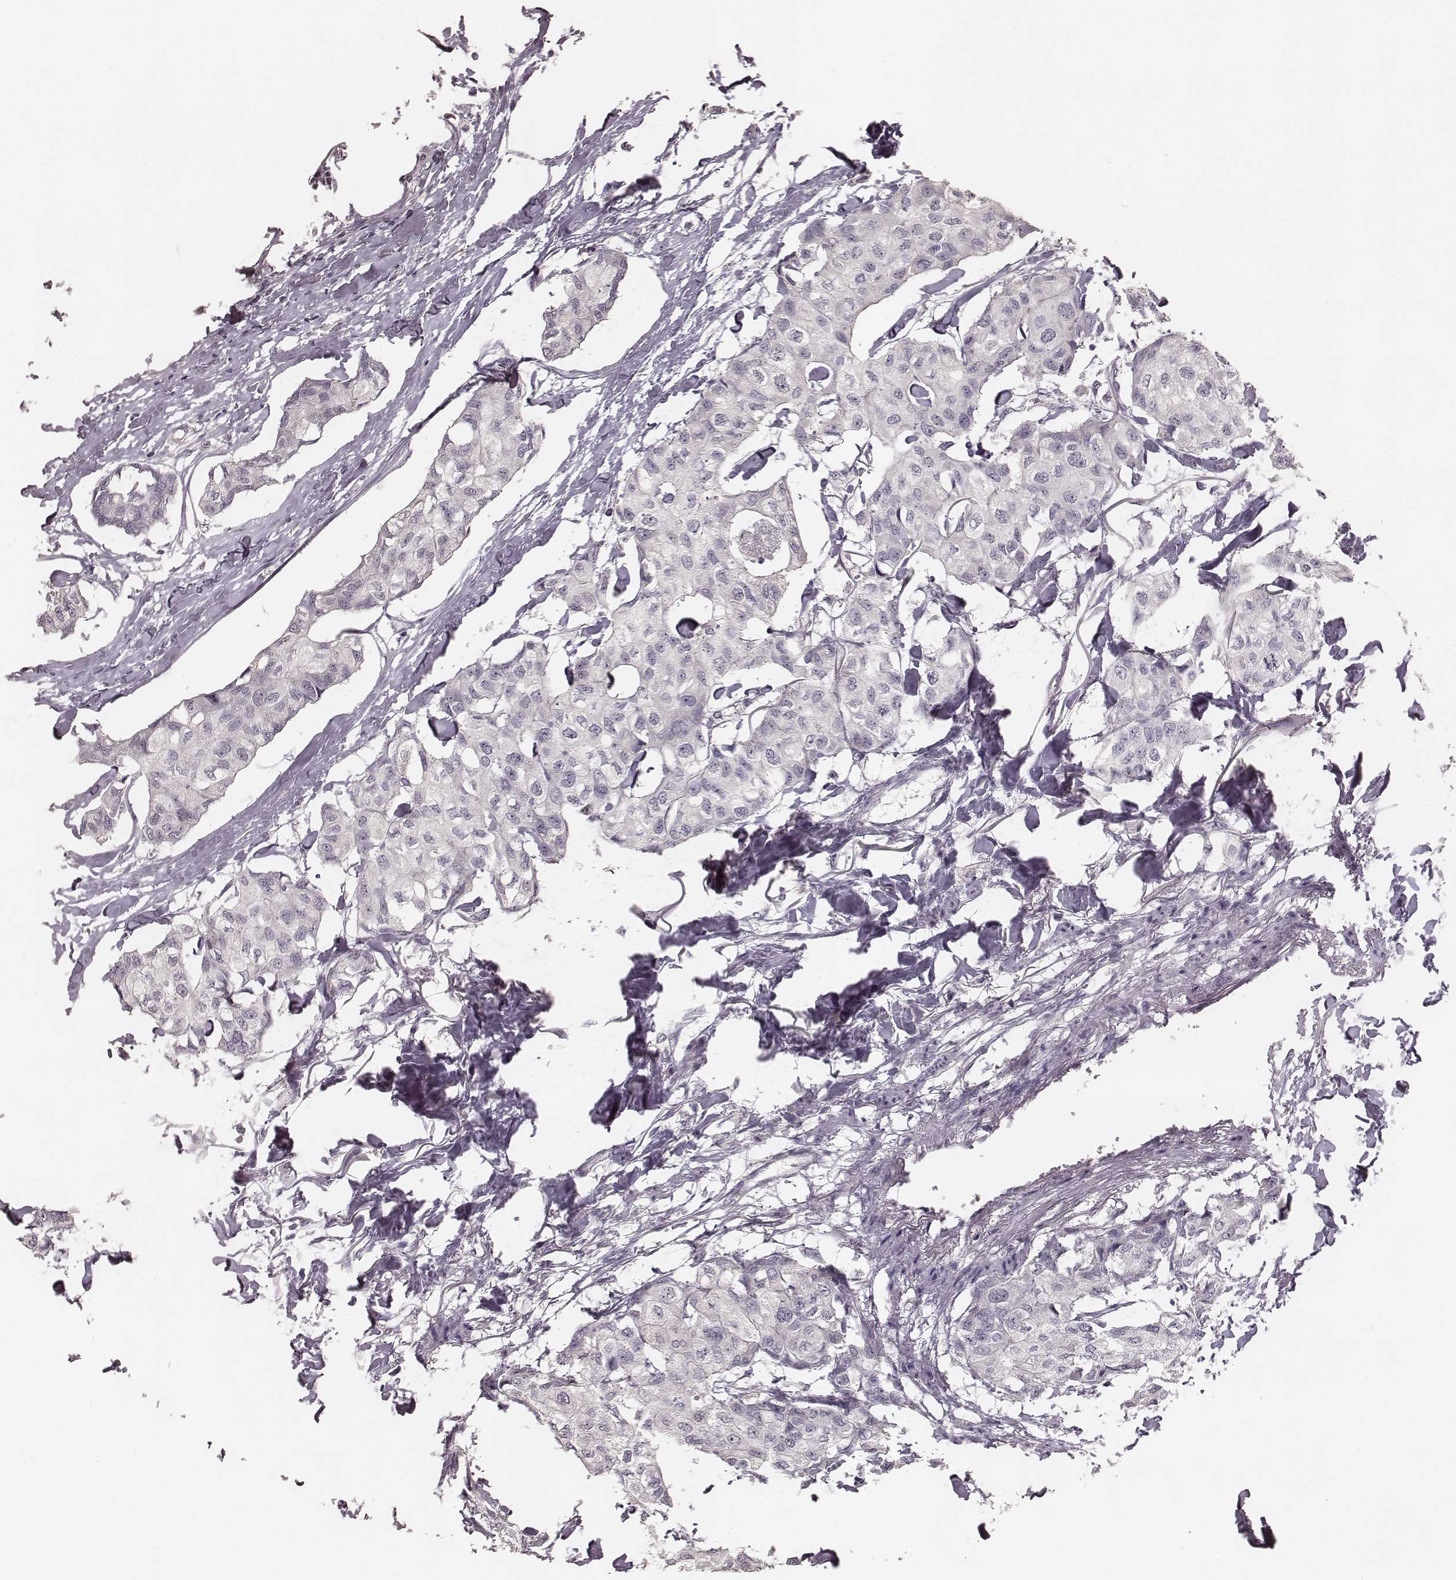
{"staining": {"intensity": "negative", "quantity": "none", "location": "none"}, "tissue": "breast cancer", "cell_type": "Tumor cells", "image_type": "cancer", "snomed": [{"axis": "morphology", "description": "Duct carcinoma"}, {"axis": "topography", "description": "Breast"}], "caption": "Micrograph shows no significant protein staining in tumor cells of breast cancer. Nuclei are stained in blue.", "gene": "LY6K", "patient": {"sex": "female", "age": 80}}